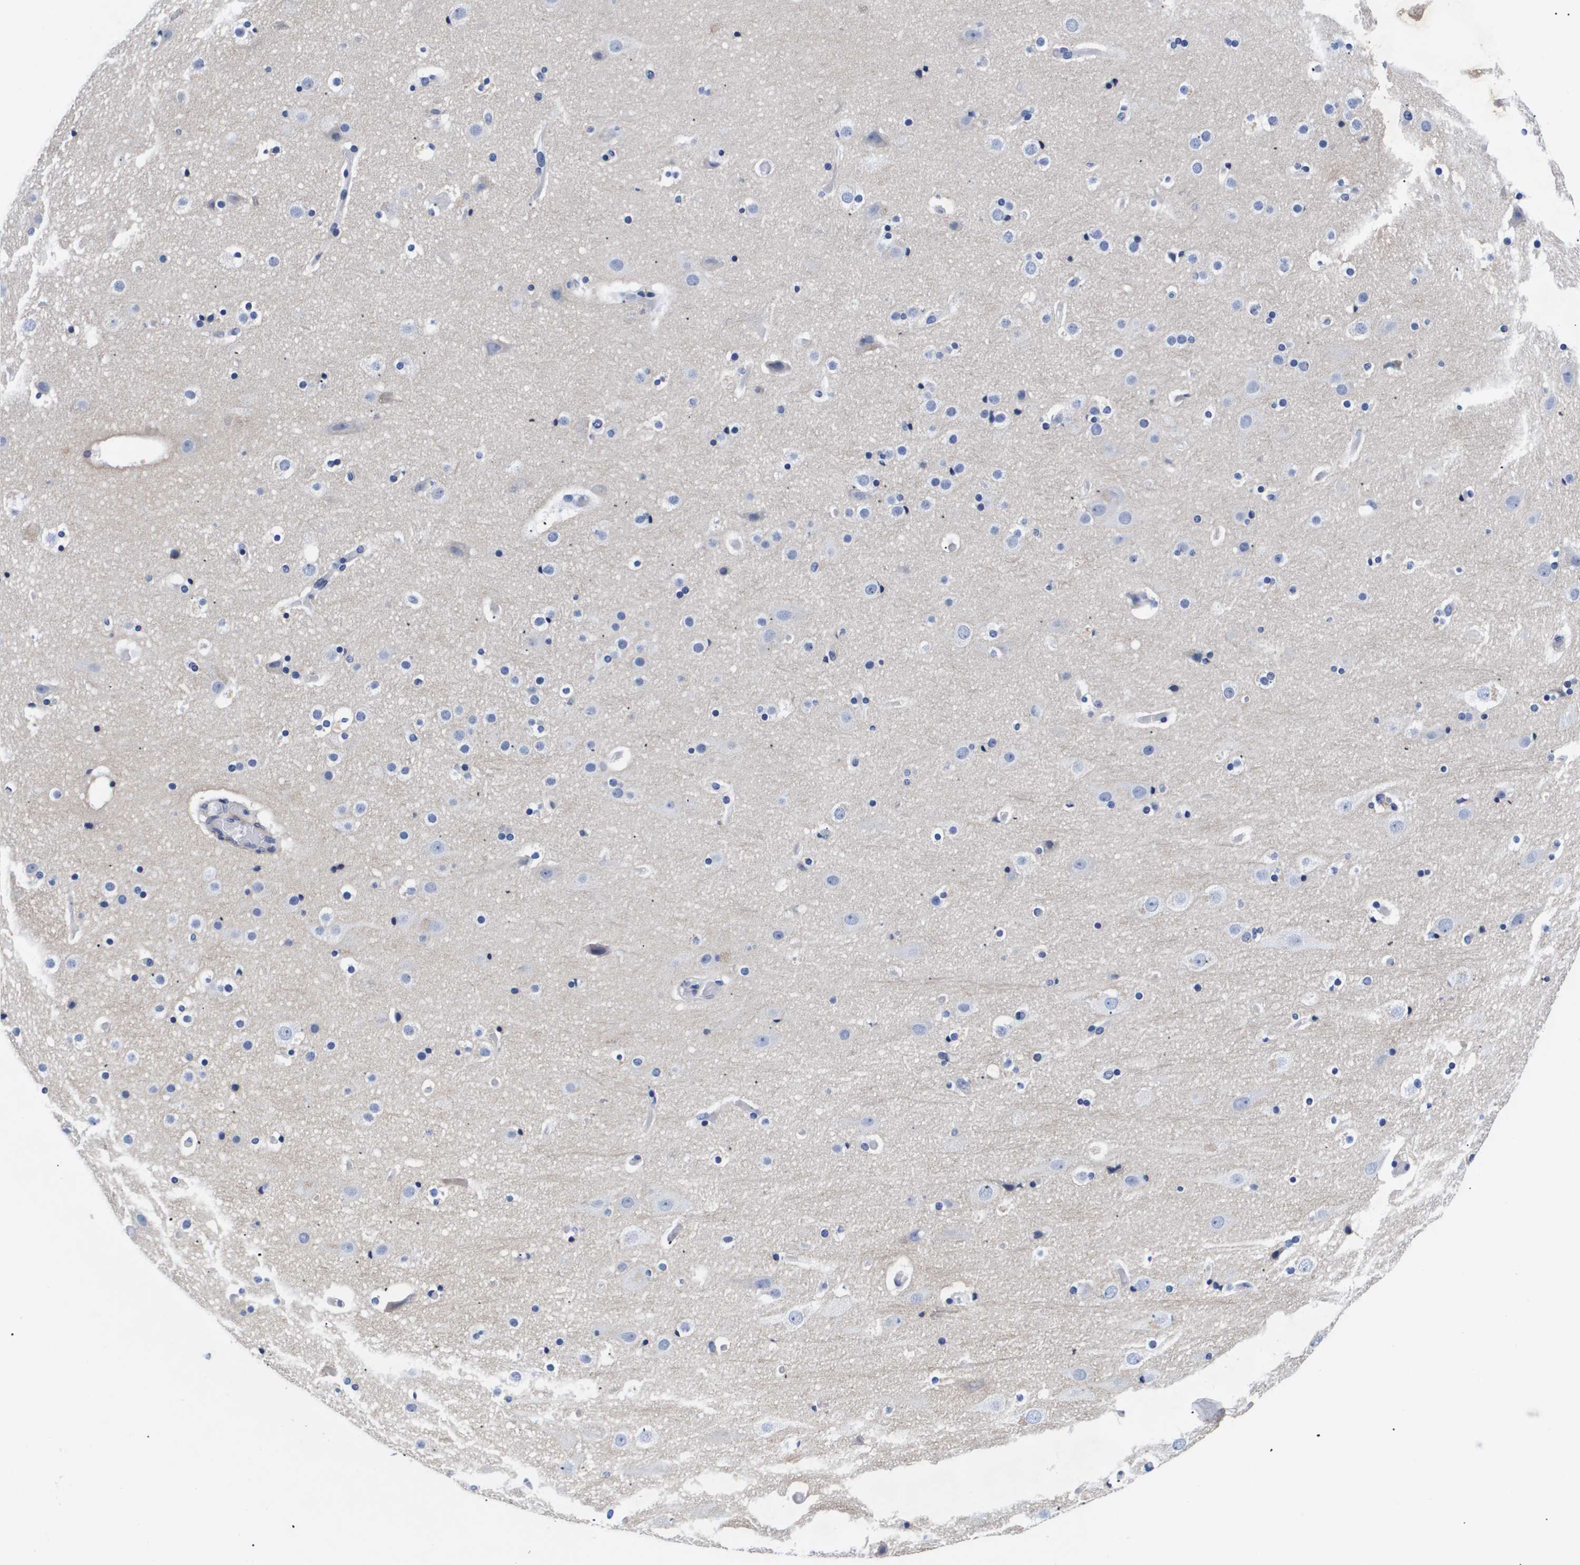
{"staining": {"intensity": "negative", "quantity": "none", "location": "none"}, "tissue": "cerebral cortex", "cell_type": "Endothelial cells", "image_type": "normal", "snomed": [{"axis": "morphology", "description": "Normal tissue, NOS"}, {"axis": "topography", "description": "Cerebral cortex"}], "caption": "Photomicrograph shows no significant protein staining in endothelial cells of benign cerebral cortex.", "gene": "SHD", "patient": {"sex": "male", "age": 57}}